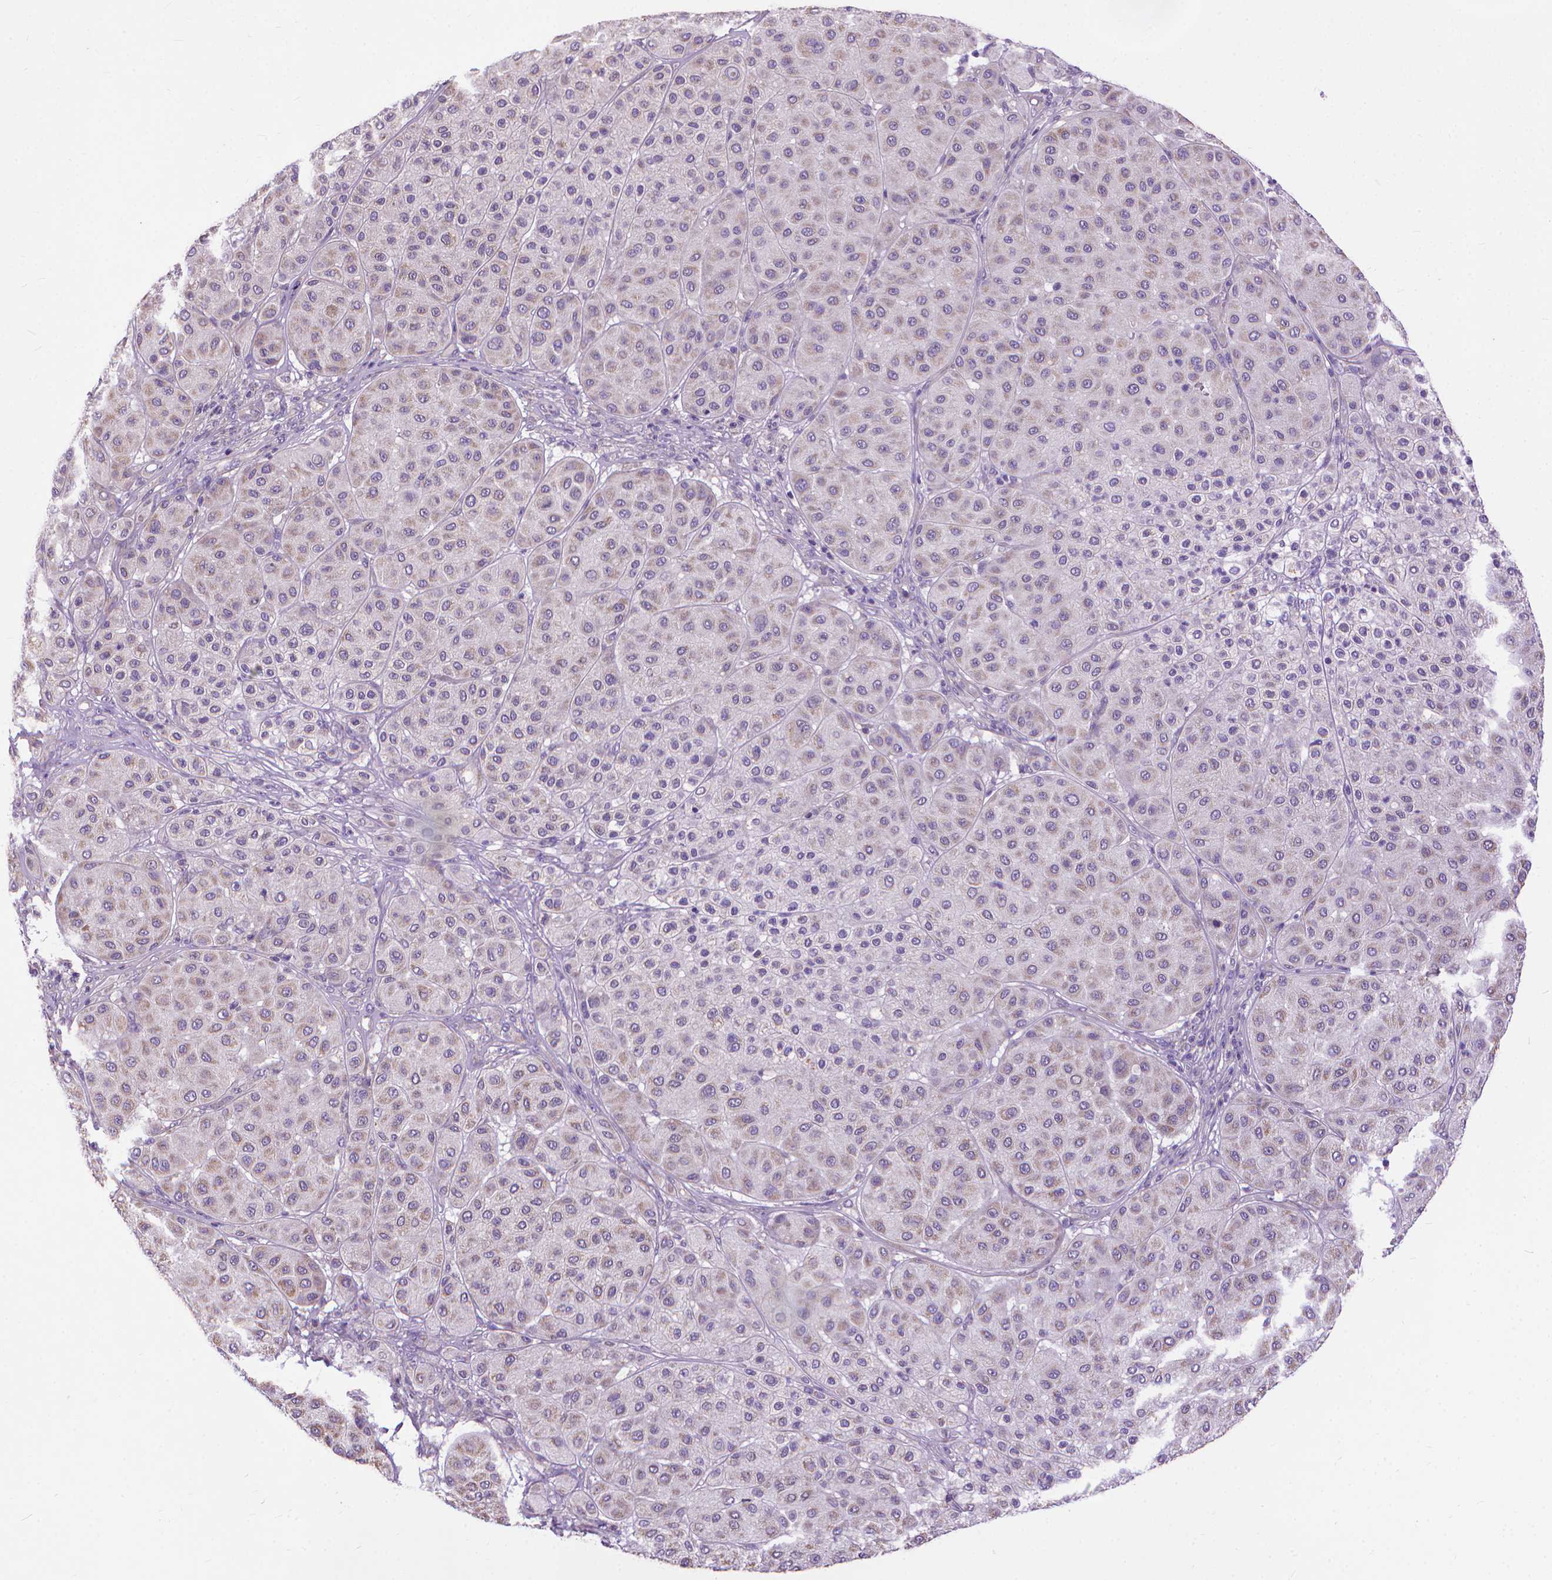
{"staining": {"intensity": "weak", "quantity": "25%-75%", "location": "cytoplasmic/membranous"}, "tissue": "melanoma", "cell_type": "Tumor cells", "image_type": "cancer", "snomed": [{"axis": "morphology", "description": "Malignant melanoma, Metastatic site"}, {"axis": "topography", "description": "Smooth muscle"}], "caption": "Brown immunohistochemical staining in human malignant melanoma (metastatic site) displays weak cytoplasmic/membranous expression in about 25%-75% of tumor cells. The staining is performed using DAB brown chromogen to label protein expression. The nuclei are counter-stained blue using hematoxylin.", "gene": "SYN1", "patient": {"sex": "male", "age": 41}}